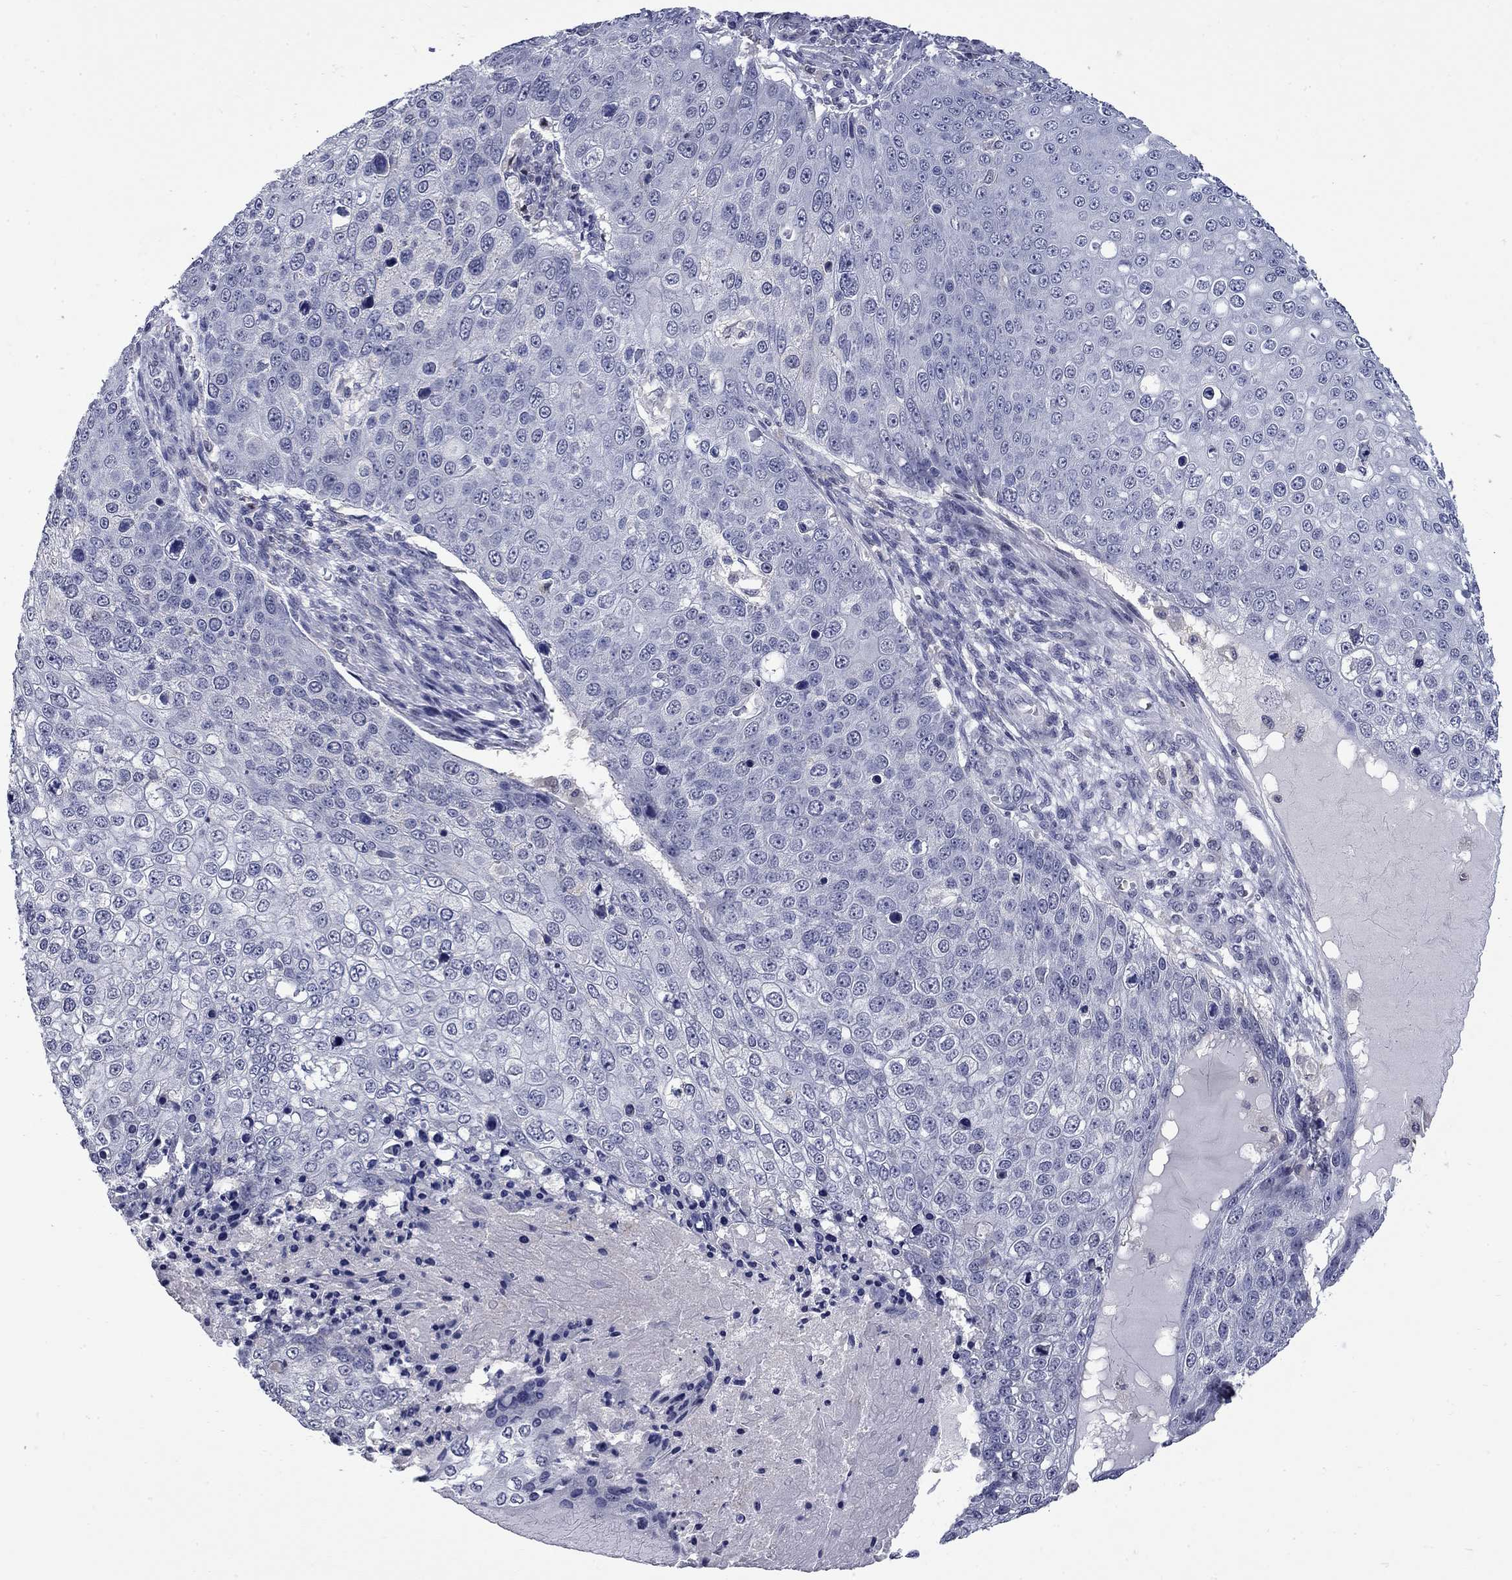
{"staining": {"intensity": "negative", "quantity": "none", "location": "none"}, "tissue": "skin cancer", "cell_type": "Tumor cells", "image_type": "cancer", "snomed": [{"axis": "morphology", "description": "Squamous cell carcinoma, NOS"}, {"axis": "topography", "description": "Skin"}], "caption": "IHC photomicrograph of human skin cancer stained for a protein (brown), which displays no positivity in tumor cells.", "gene": "HTR4", "patient": {"sex": "male", "age": 71}}